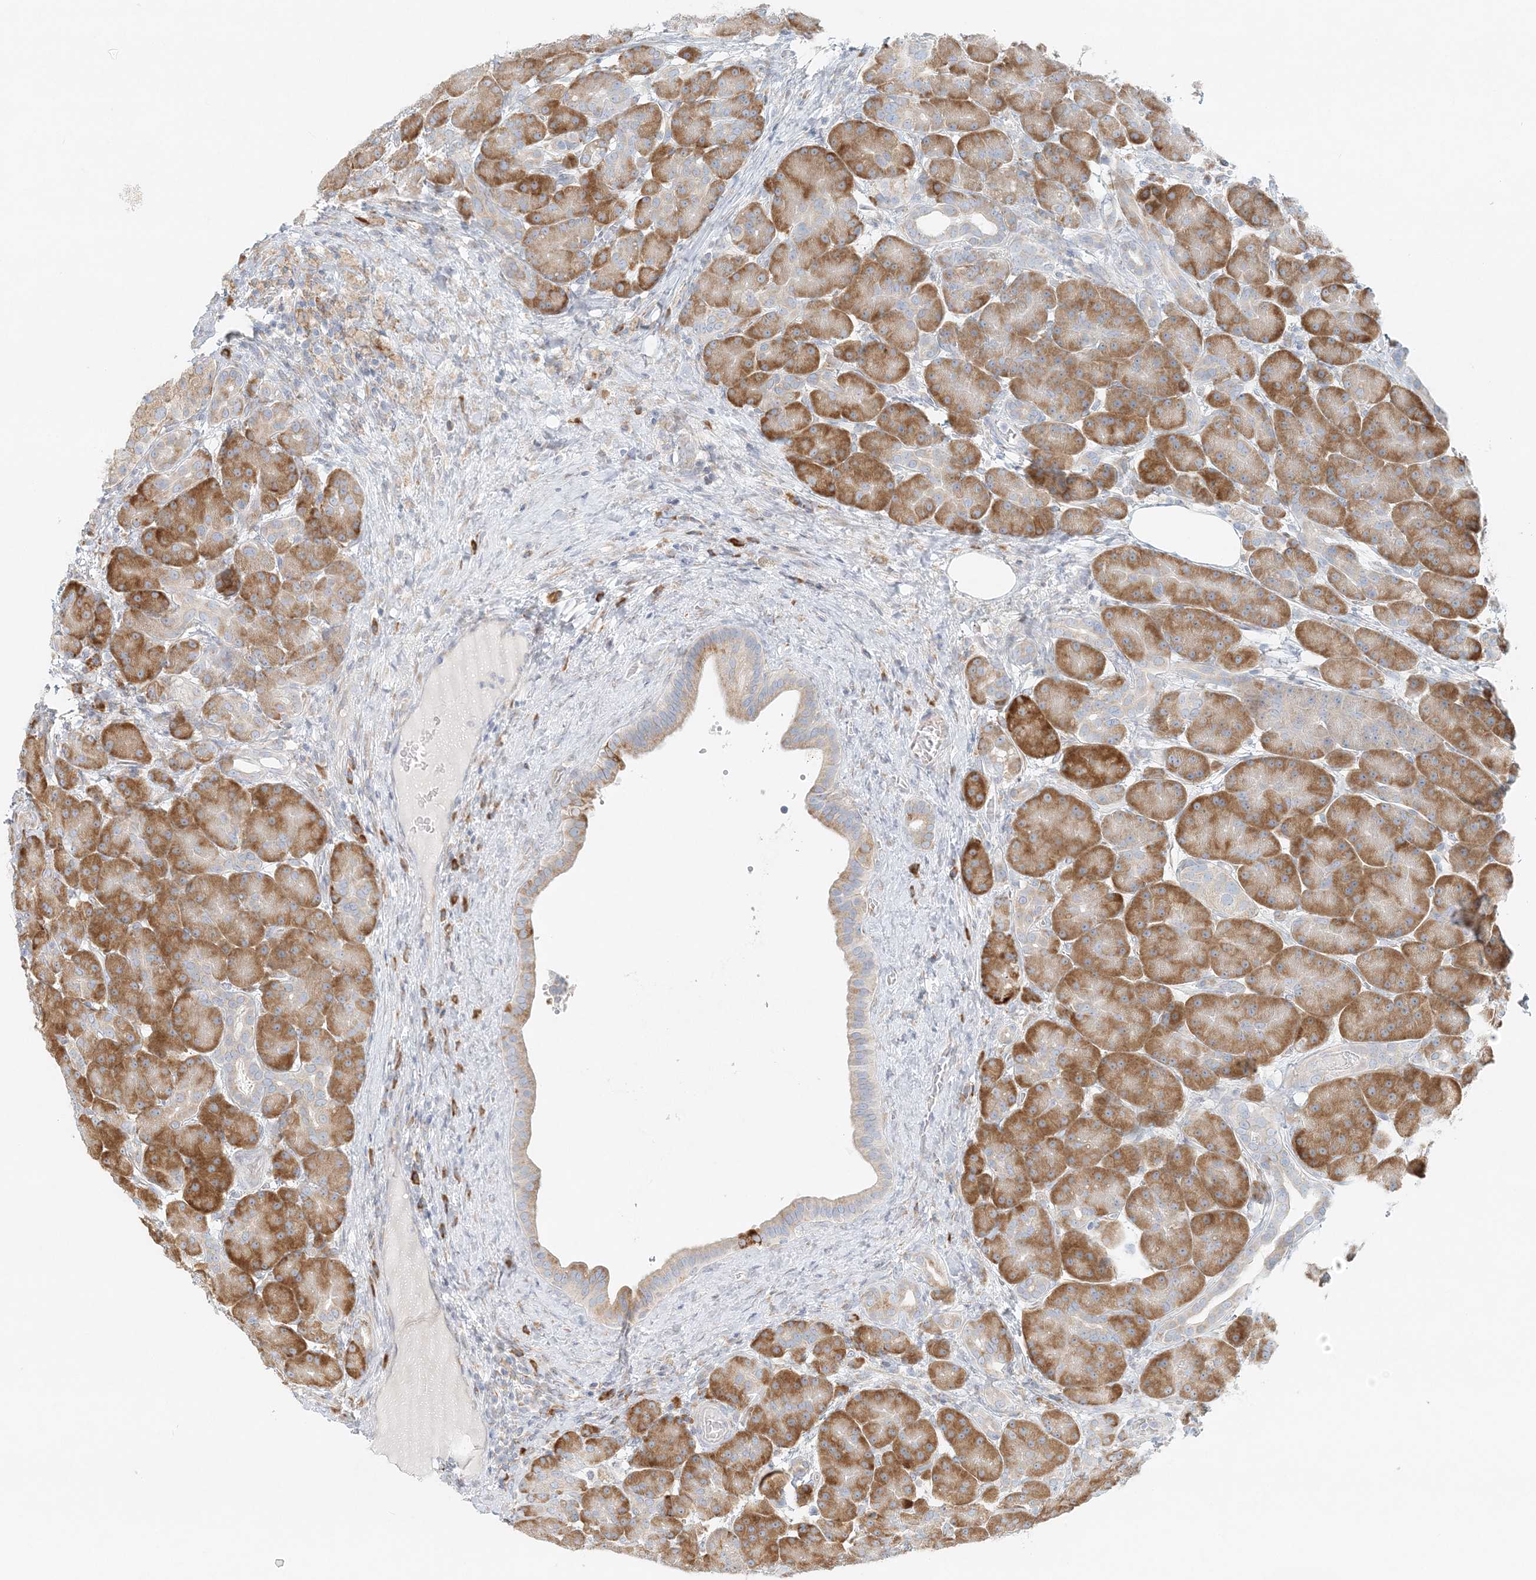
{"staining": {"intensity": "moderate", "quantity": ">75%", "location": "cytoplasmic/membranous"}, "tissue": "pancreas", "cell_type": "Exocrine glandular cells", "image_type": "normal", "snomed": [{"axis": "morphology", "description": "Normal tissue, NOS"}, {"axis": "topography", "description": "Pancreas"}], "caption": "Immunohistochemical staining of unremarkable human pancreas displays moderate cytoplasmic/membranous protein expression in approximately >75% of exocrine glandular cells.", "gene": "STK11IP", "patient": {"sex": "male", "age": 63}}